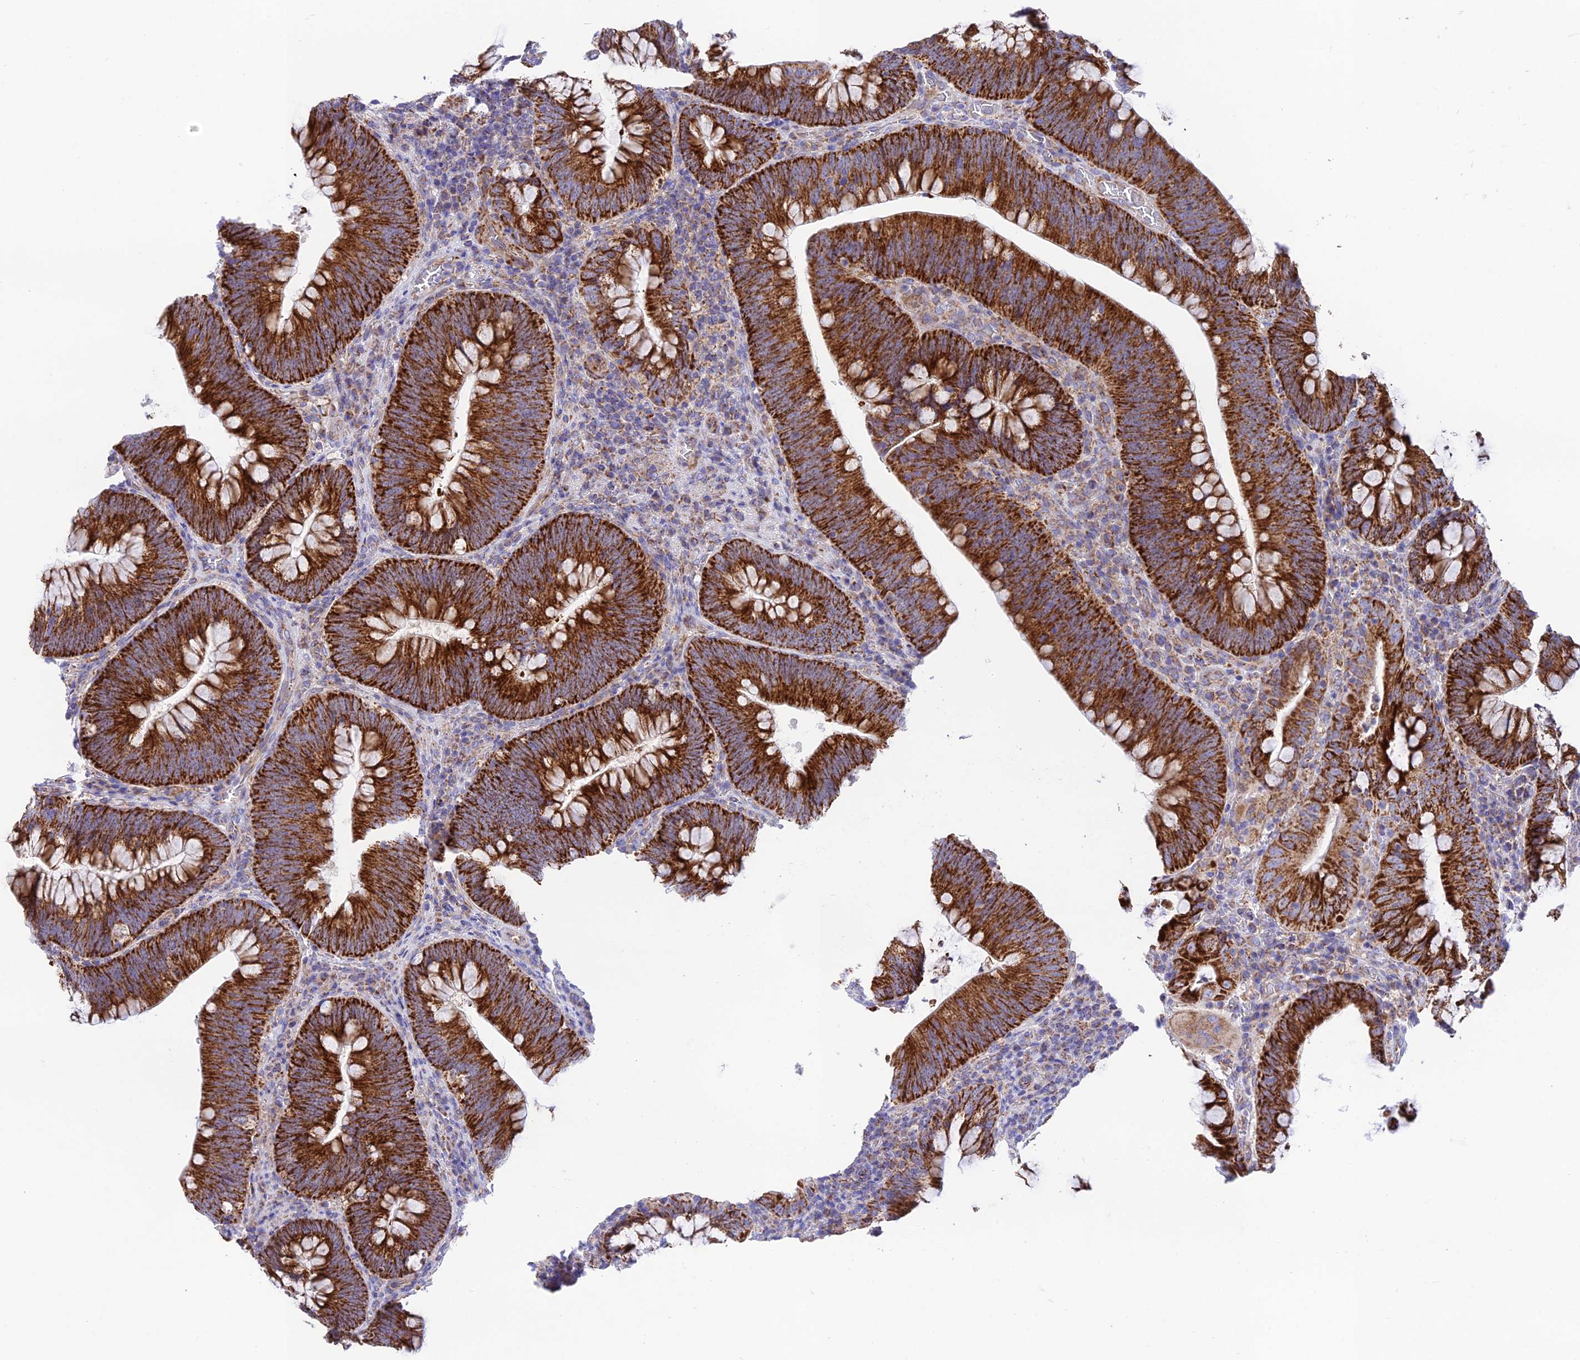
{"staining": {"intensity": "strong", "quantity": ">75%", "location": "cytoplasmic/membranous"}, "tissue": "colorectal cancer", "cell_type": "Tumor cells", "image_type": "cancer", "snomed": [{"axis": "morphology", "description": "Normal tissue, NOS"}, {"axis": "topography", "description": "Colon"}], "caption": "Approximately >75% of tumor cells in human colorectal cancer reveal strong cytoplasmic/membranous protein expression as visualized by brown immunohistochemical staining.", "gene": "HSDL2", "patient": {"sex": "female", "age": 82}}